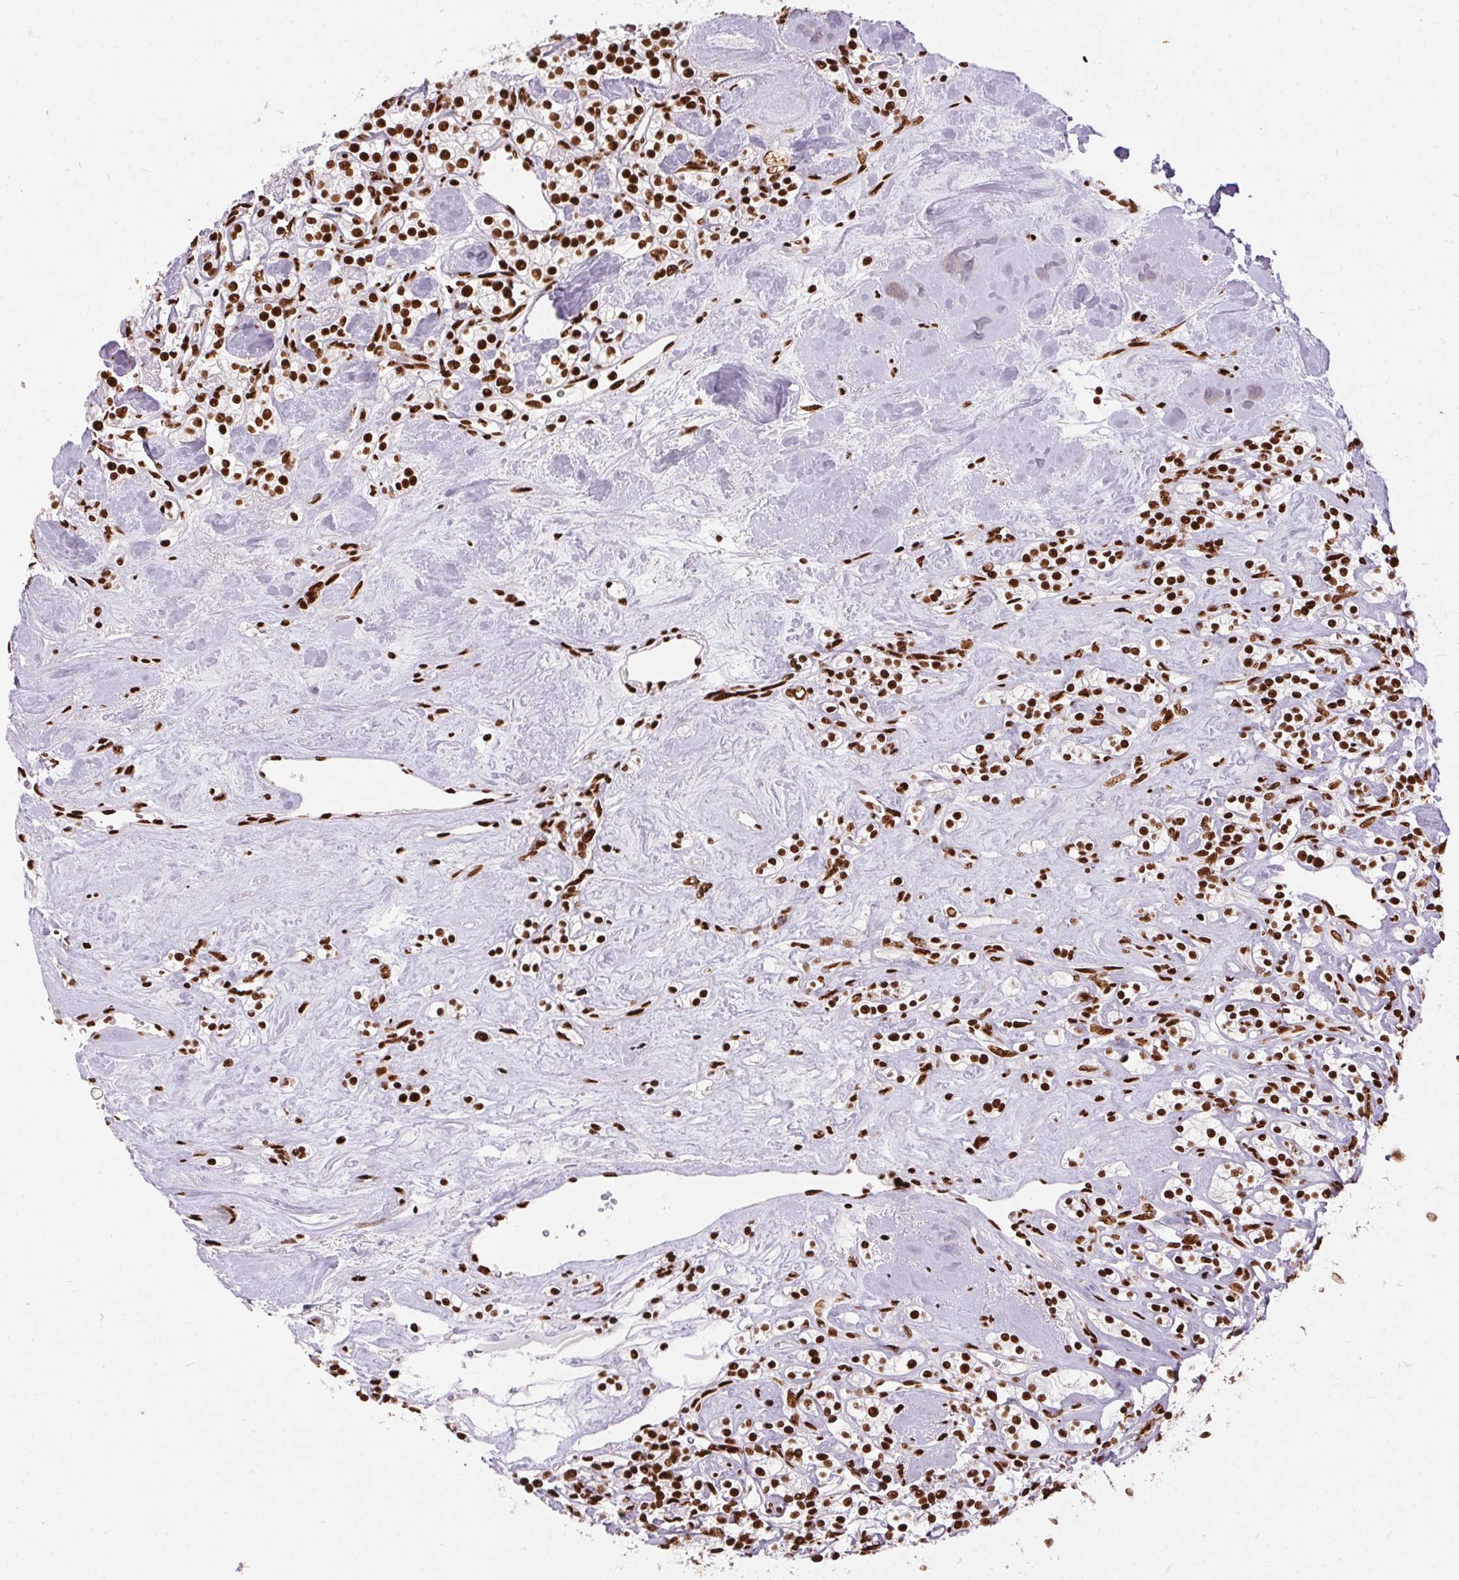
{"staining": {"intensity": "strong", "quantity": ">75%", "location": "nuclear"}, "tissue": "renal cancer", "cell_type": "Tumor cells", "image_type": "cancer", "snomed": [{"axis": "morphology", "description": "Adenocarcinoma, NOS"}, {"axis": "topography", "description": "Kidney"}], "caption": "Tumor cells show high levels of strong nuclear positivity in about >75% of cells in human renal cancer. (Brightfield microscopy of DAB IHC at high magnification).", "gene": "PAGE3", "patient": {"sex": "male", "age": 77}}